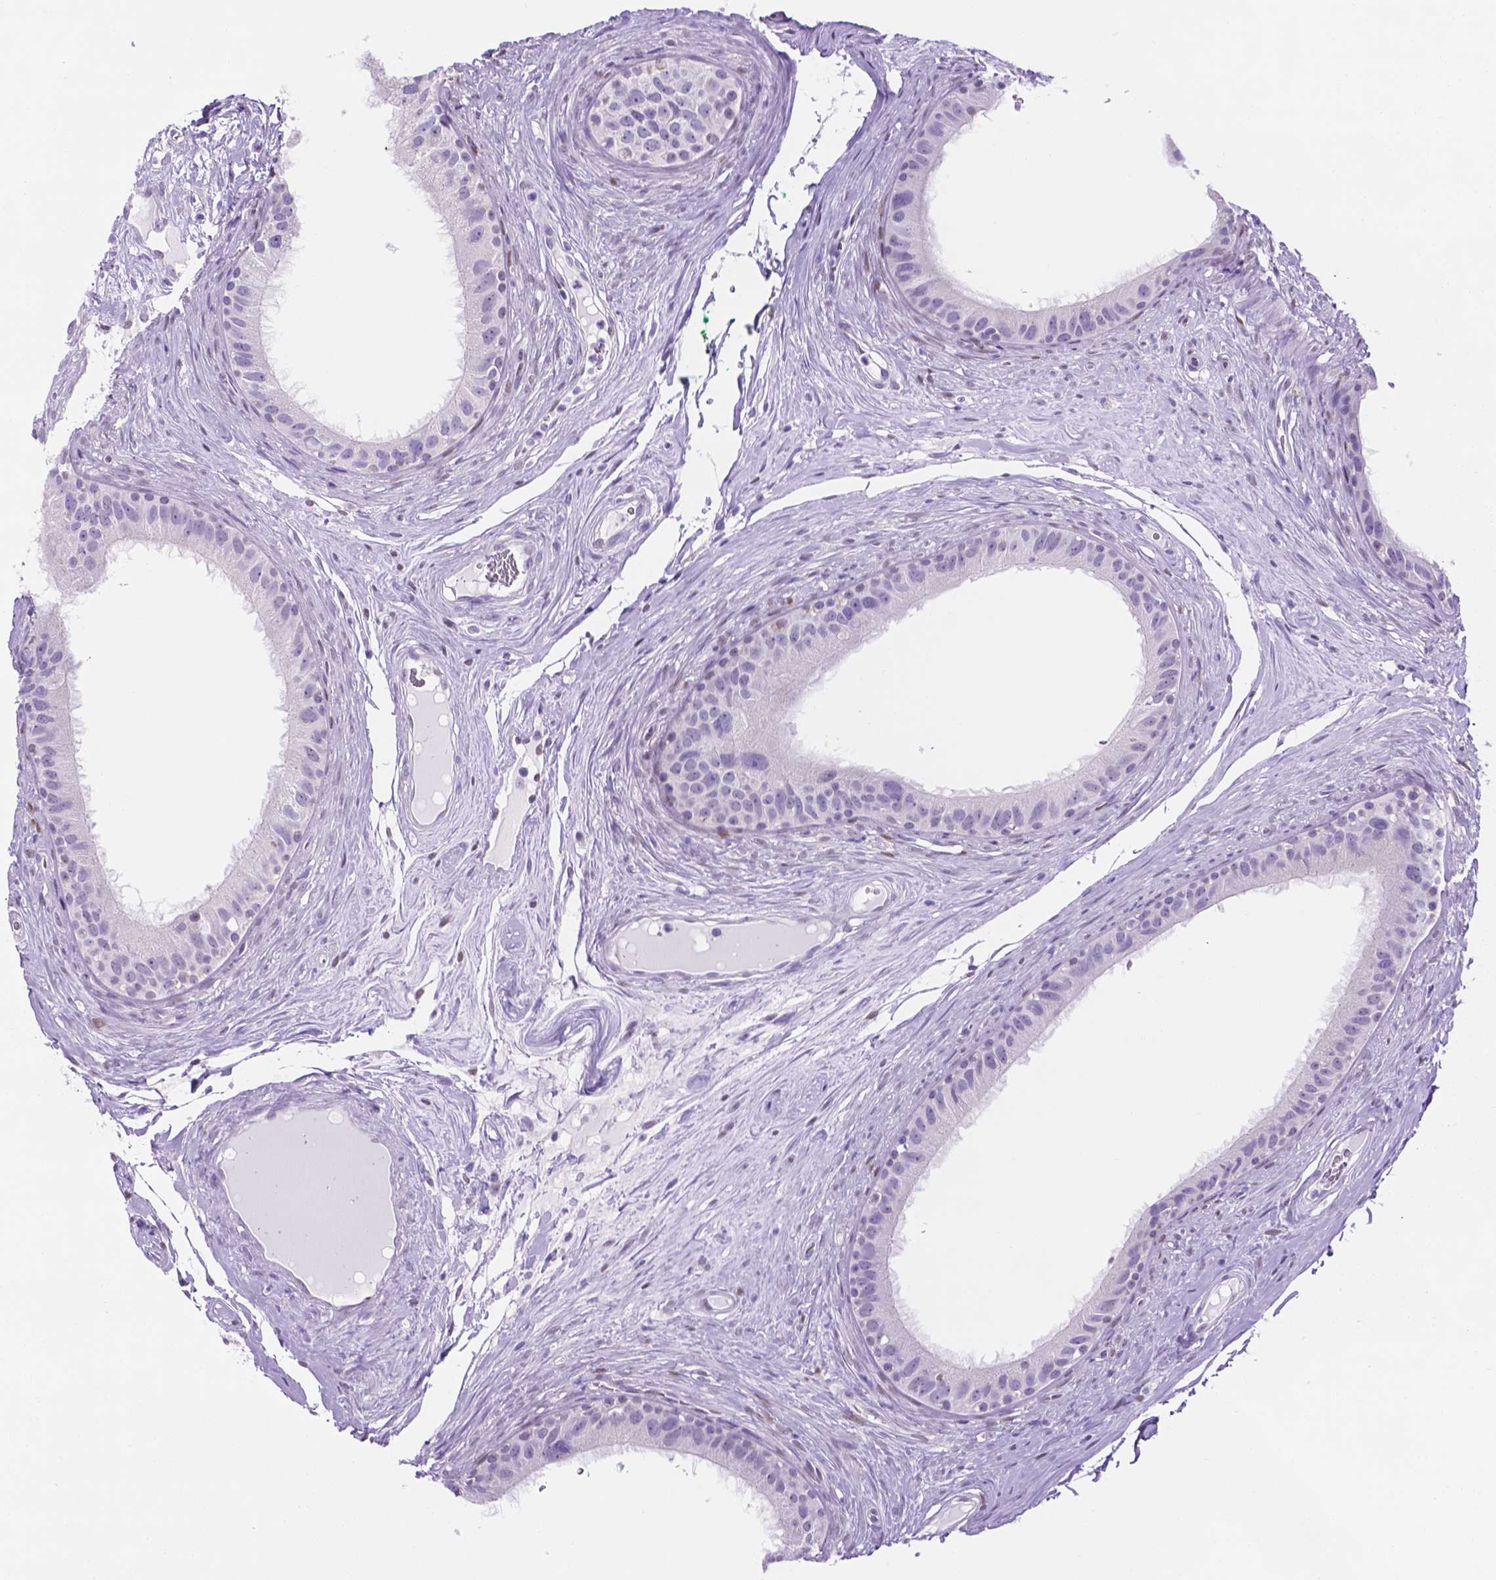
{"staining": {"intensity": "negative", "quantity": "none", "location": "none"}, "tissue": "epididymis", "cell_type": "Glandular cells", "image_type": "normal", "snomed": [{"axis": "morphology", "description": "Normal tissue, NOS"}, {"axis": "topography", "description": "Epididymis"}], "caption": "IHC micrograph of unremarkable epididymis: epididymis stained with DAB exhibits no significant protein staining in glandular cells.", "gene": "TMEM210", "patient": {"sex": "male", "age": 59}}